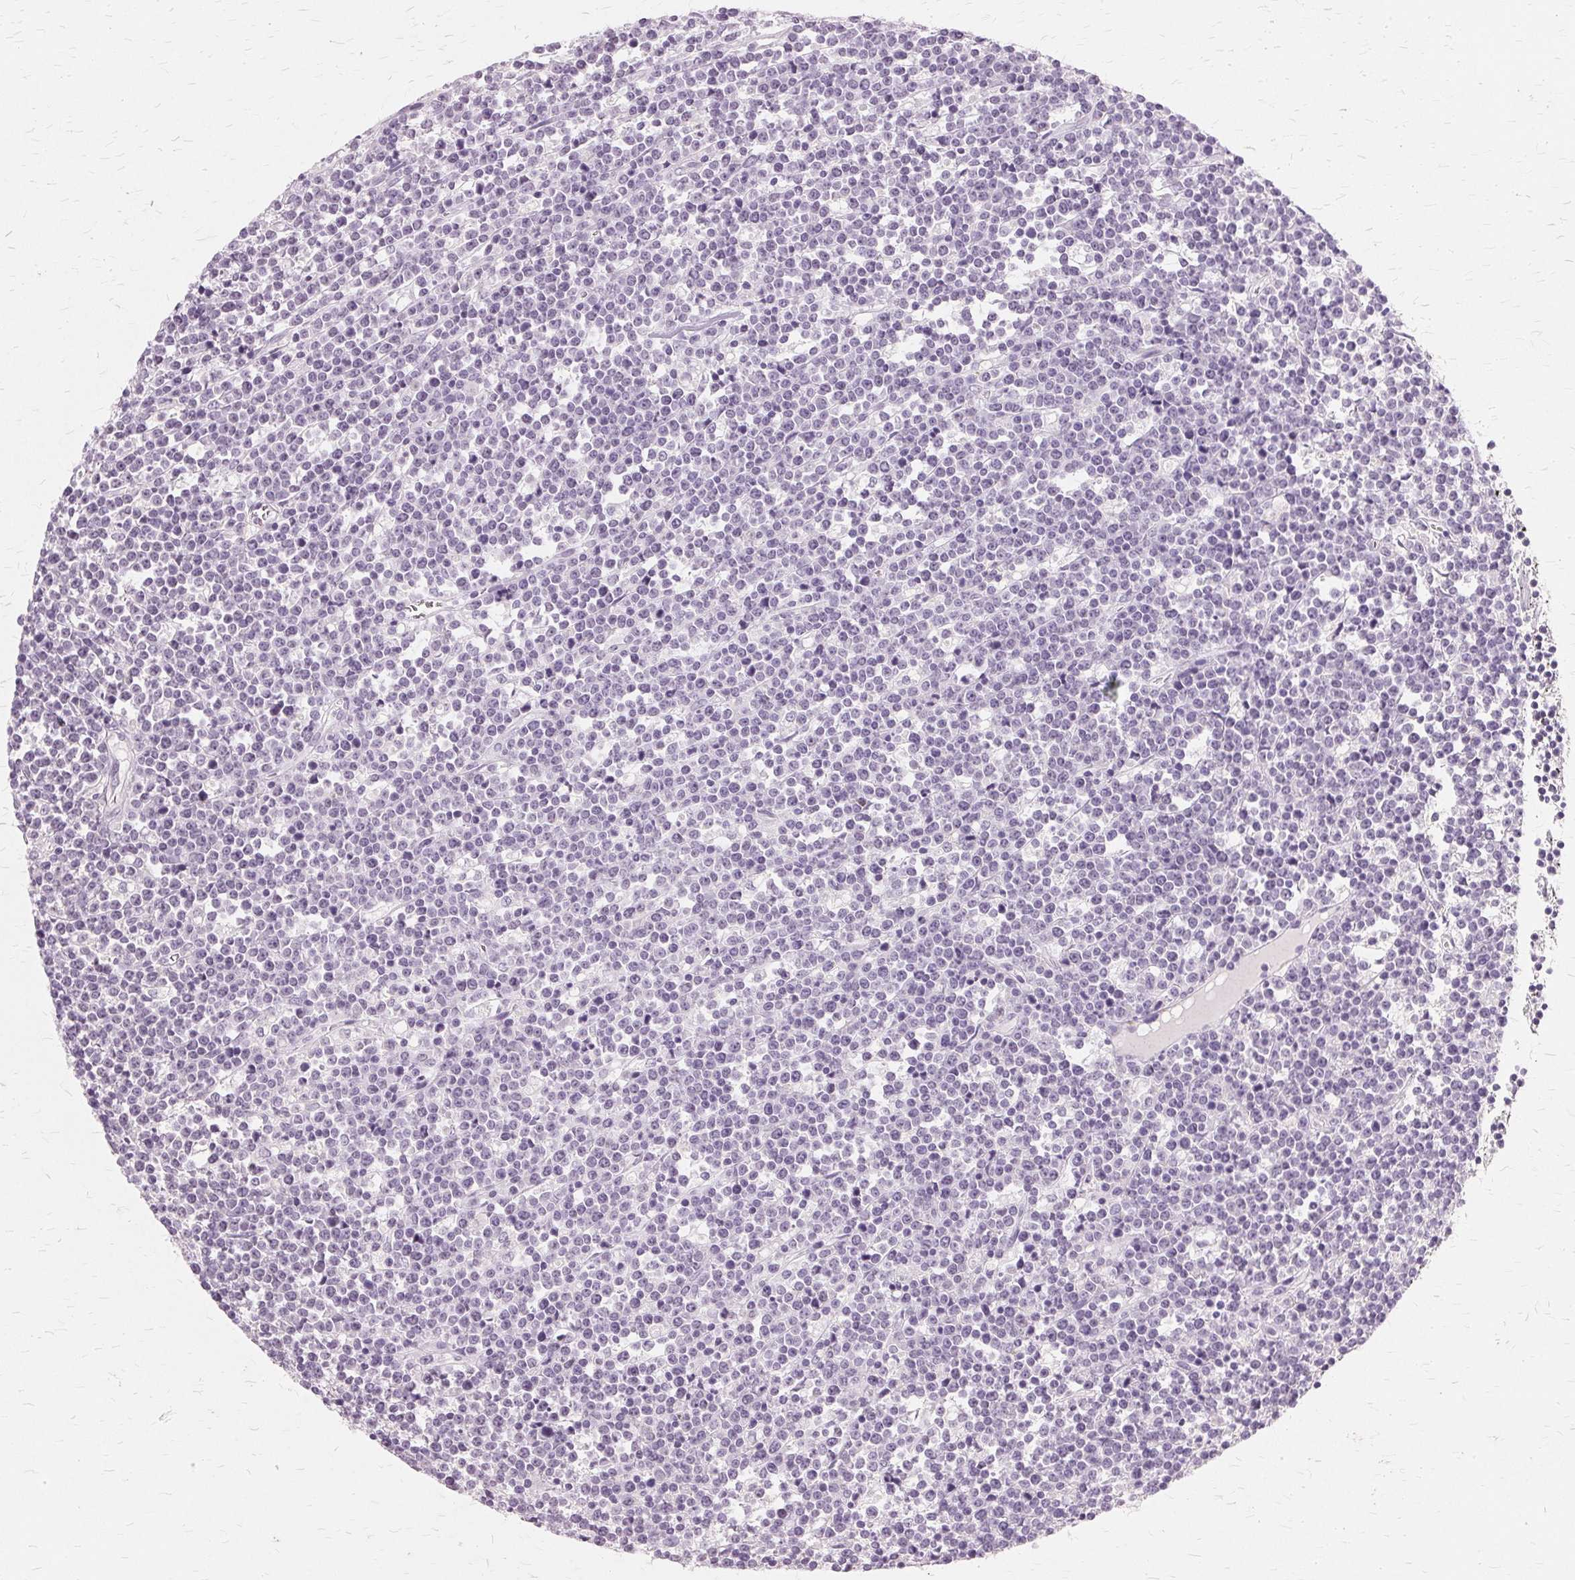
{"staining": {"intensity": "negative", "quantity": "none", "location": "none"}, "tissue": "lymphoma", "cell_type": "Tumor cells", "image_type": "cancer", "snomed": [{"axis": "morphology", "description": "Malignant lymphoma, non-Hodgkin's type, High grade"}, {"axis": "topography", "description": "Ovary"}], "caption": "Tumor cells are negative for brown protein staining in lymphoma.", "gene": "SLC45A3", "patient": {"sex": "female", "age": 56}}